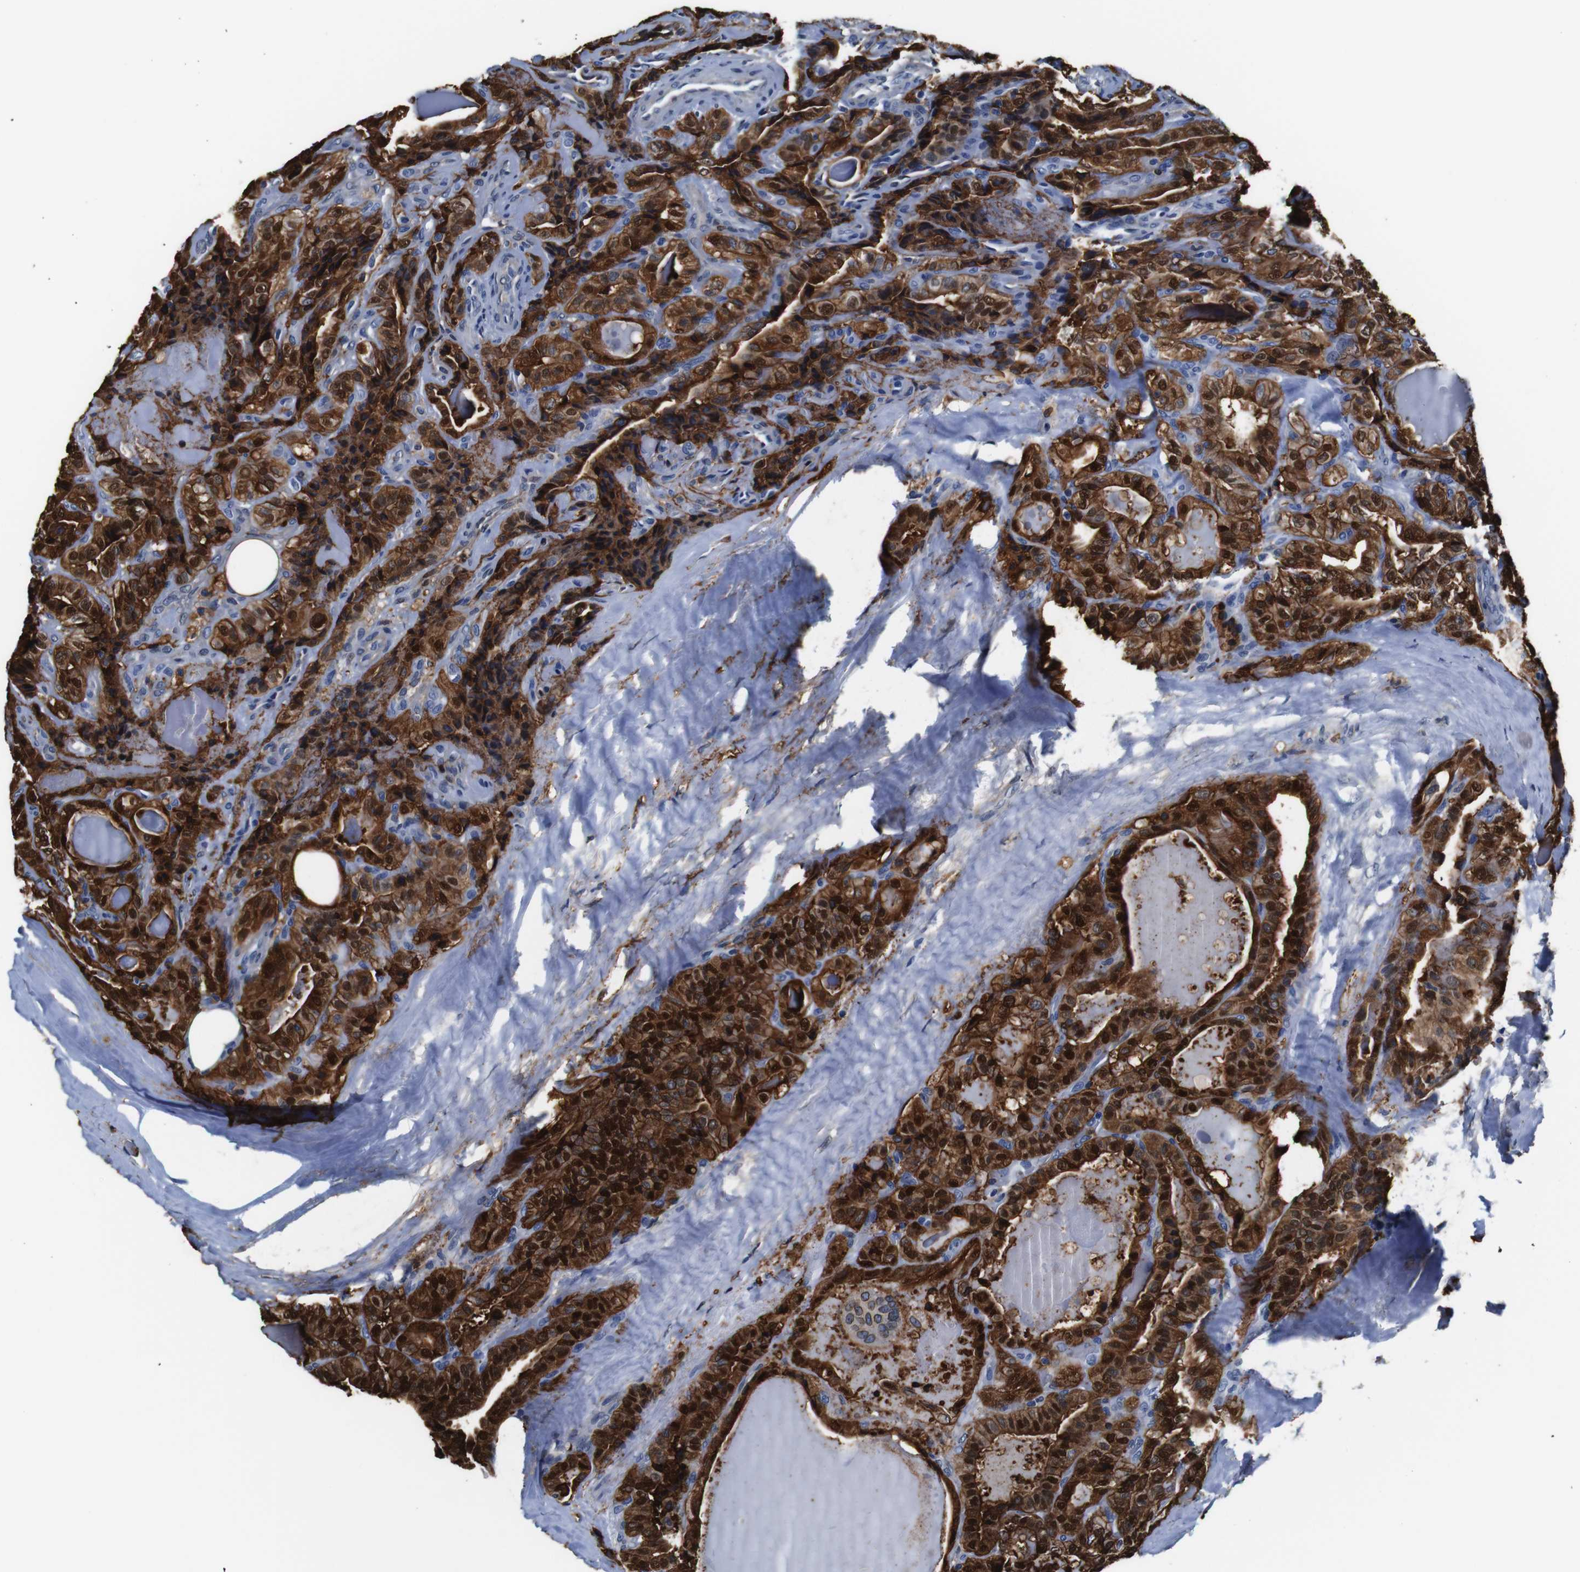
{"staining": {"intensity": "strong", "quantity": ">75%", "location": "cytoplasmic/membranous,nuclear"}, "tissue": "thyroid cancer", "cell_type": "Tumor cells", "image_type": "cancer", "snomed": [{"axis": "morphology", "description": "Papillary adenocarcinoma, NOS"}, {"axis": "topography", "description": "Thyroid gland"}], "caption": "Immunohistochemistry (IHC) histopathology image of thyroid papillary adenocarcinoma stained for a protein (brown), which displays high levels of strong cytoplasmic/membranous and nuclear expression in approximately >75% of tumor cells.", "gene": "ANXA1", "patient": {"sex": "male", "age": 77}}